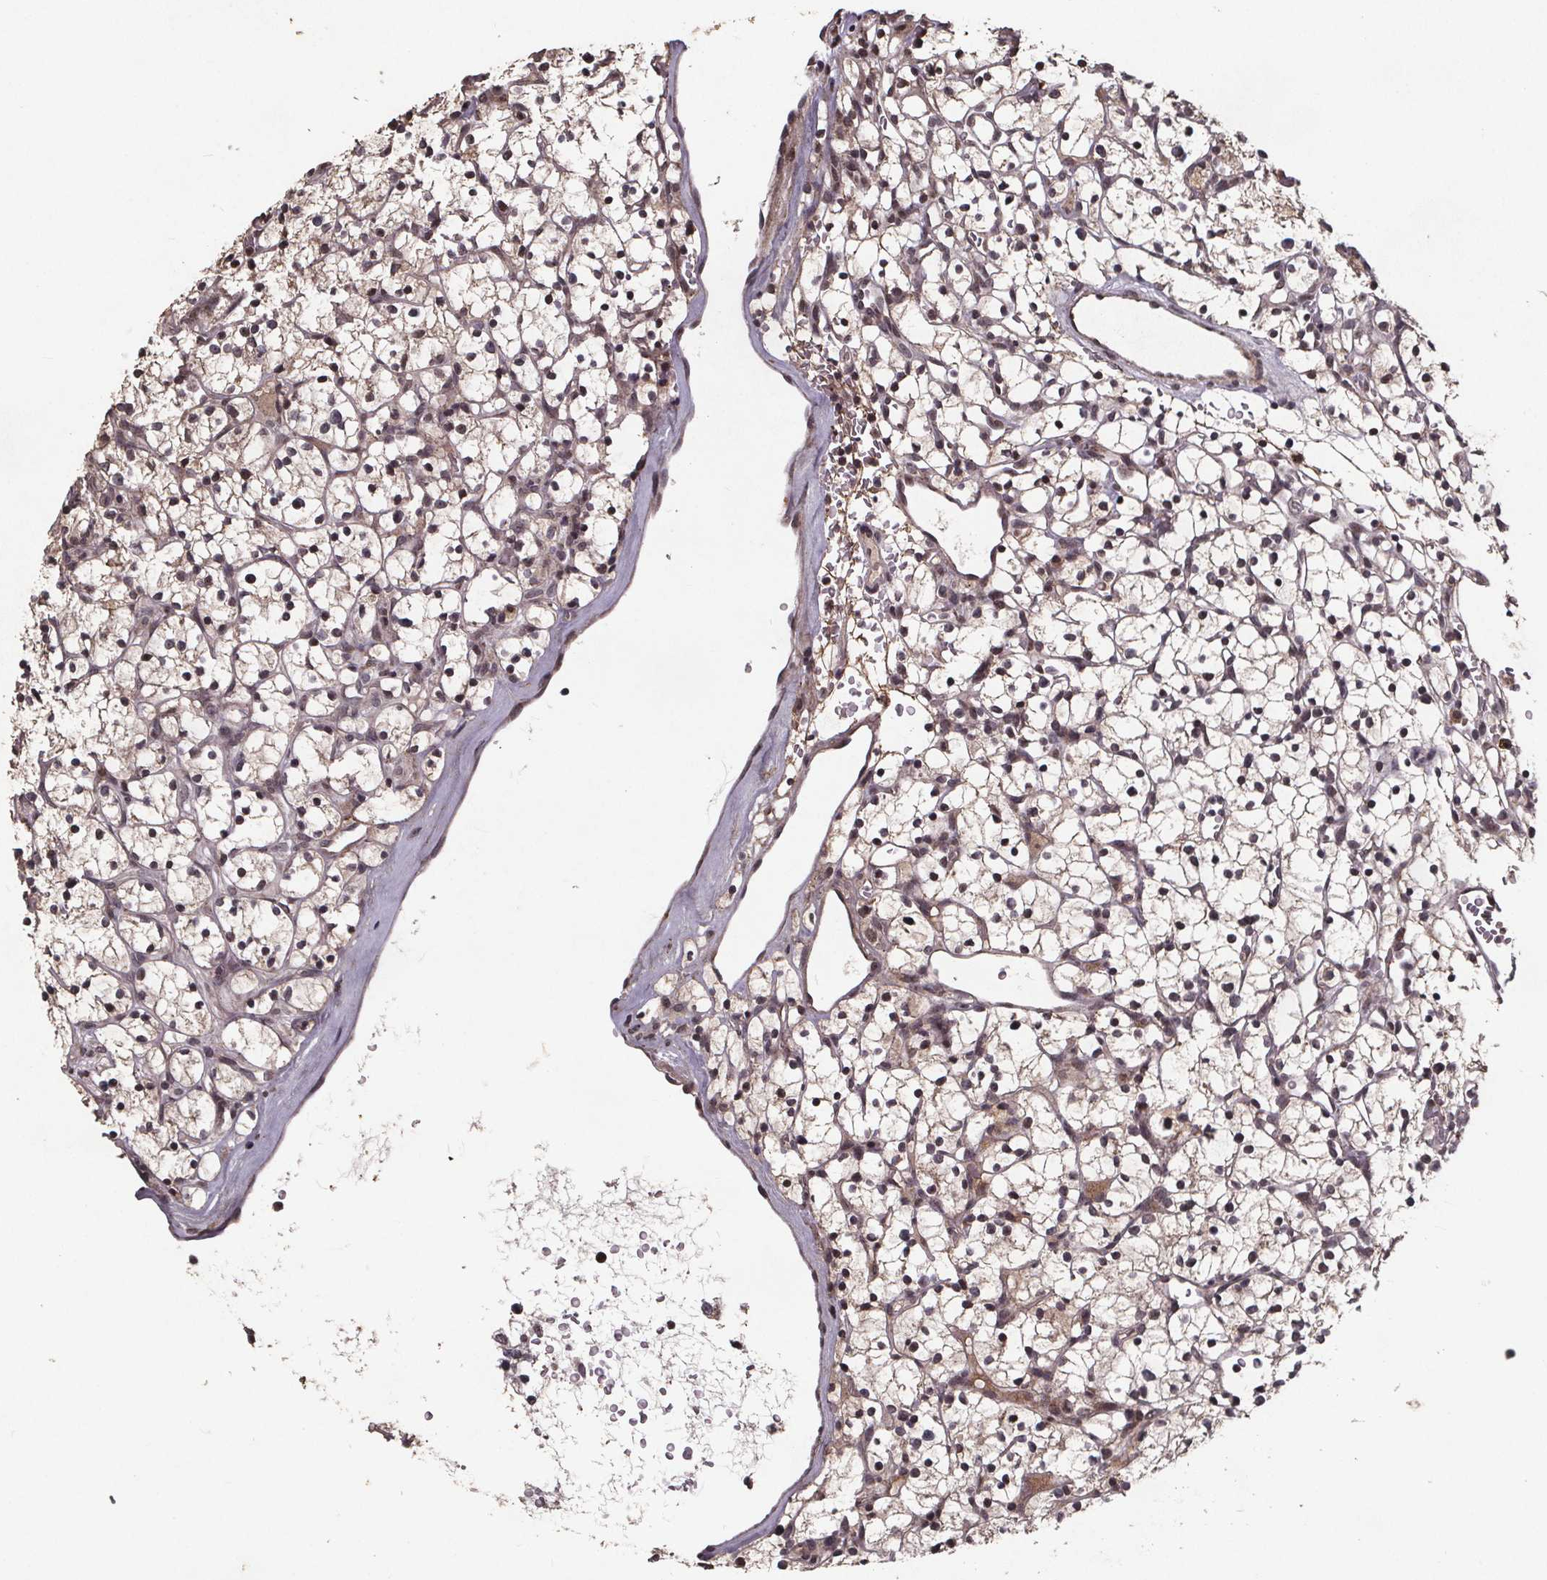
{"staining": {"intensity": "weak", "quantity": "<25%", "location": "cytoplasmic/membranous"}, "tissue": "renal cancer", "cell_type": "Tumor cells", "image_type": "cancer", "snomed": [{"axis": "morphology", "description": "Adenocarcinoma, NOS"}, {"axis": "topography", "description": "Kidney"}], "caption": "Tumor cells are negative for protein expression in human renal cancer. (Brightfield microscopy of DAB IHC at high magnification).", "gene": "GPX3", "patient": {"sex": "female", "age": 64}}